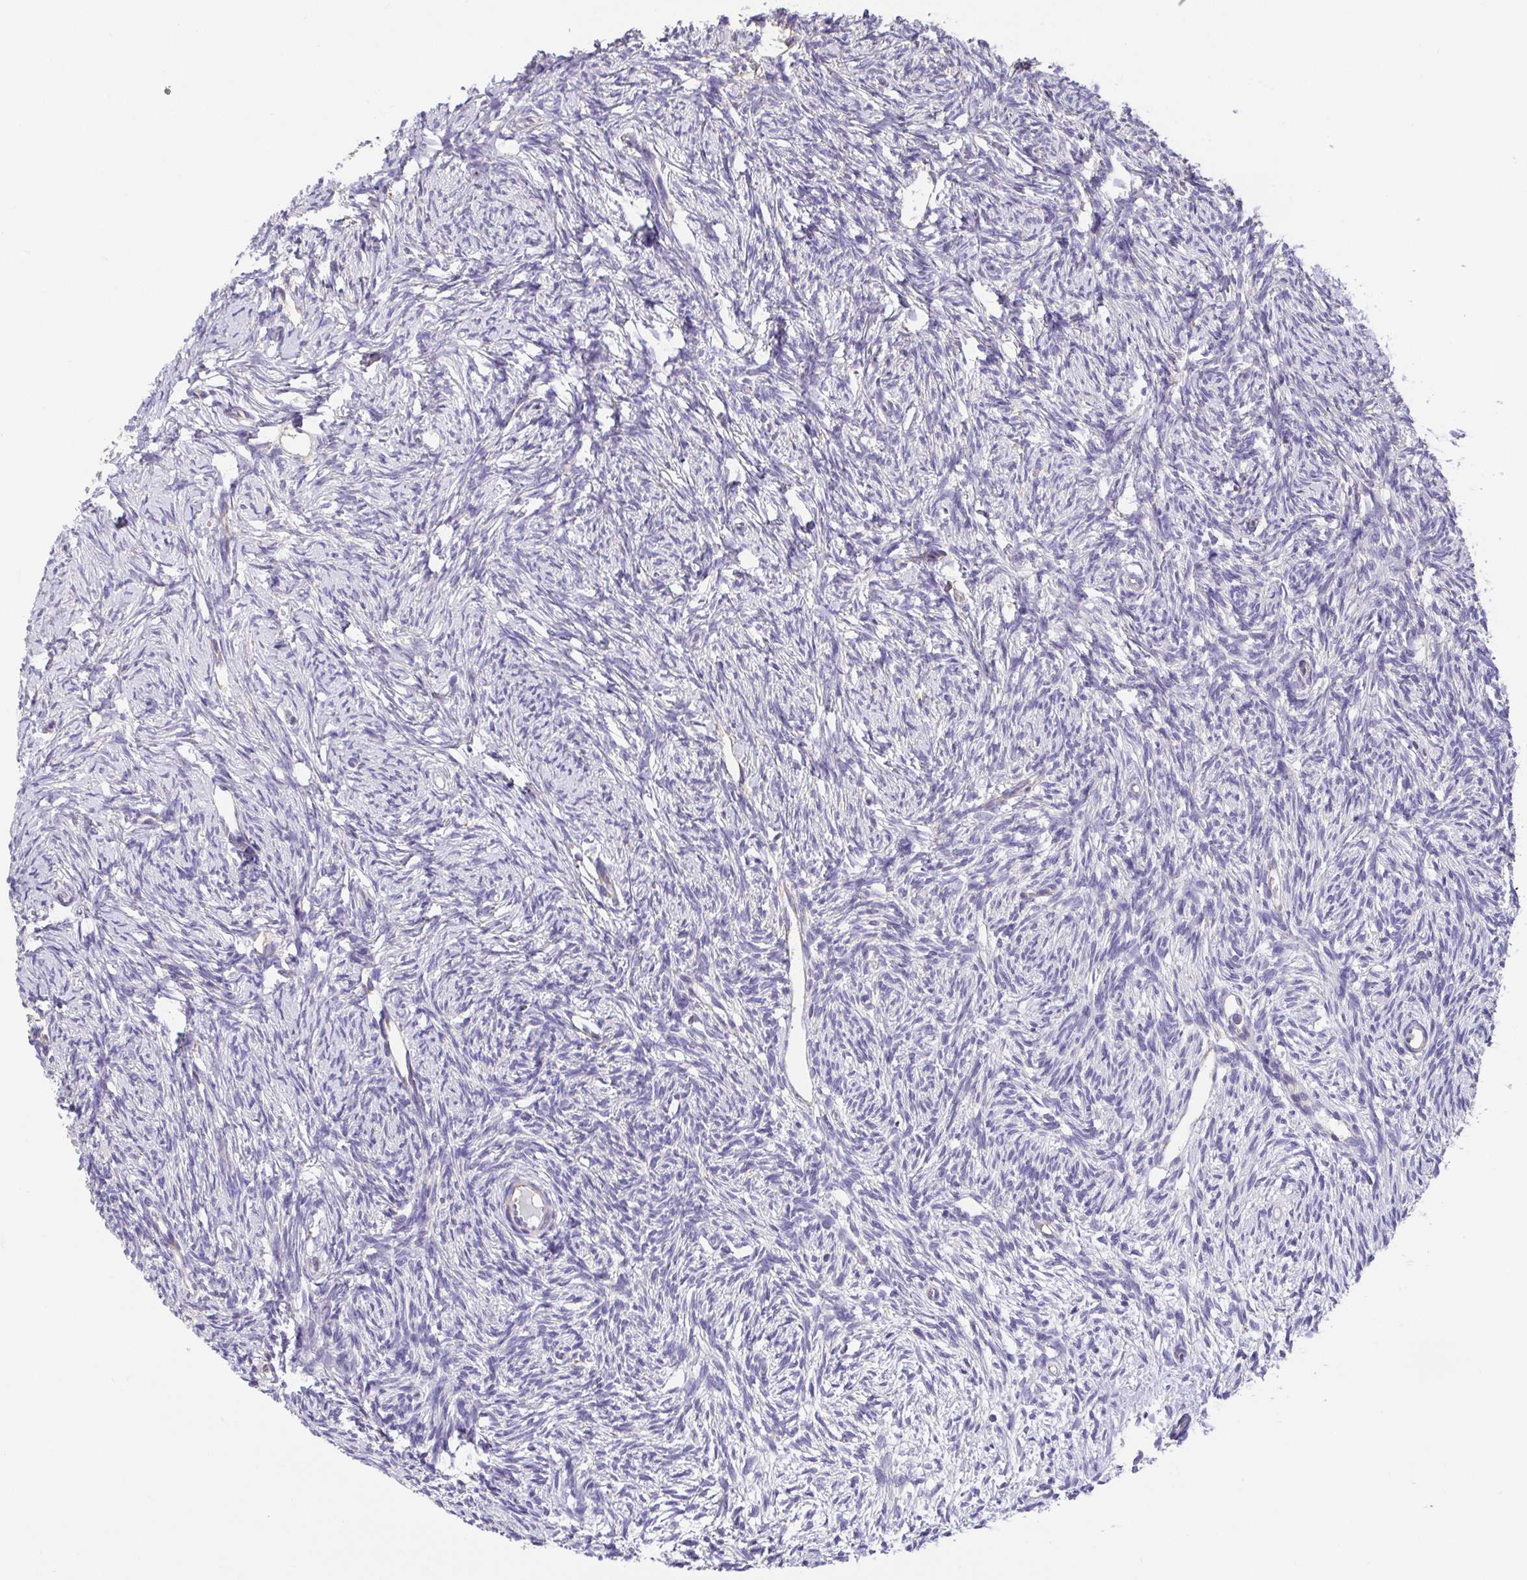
{"staining": {"intensity": "negative", "quantity": "none", "location": "none"}, "tissue": "ovary", "cell_type": "Ovarian stroma cells", "image_type": "normal", "snomed": [{"axis": "morphology", "description": "Normal tissue, NOS"}, {"axis": "topography", "description": "Ovary"}], "caption": "Immunohistochemistry histopathology image of unremarkable human ovary stained for a protein (brown), which shows no staining in ovarian stroma cells.", "gene": "GINM1", "patient": {"sex": "female", "age": 33}}